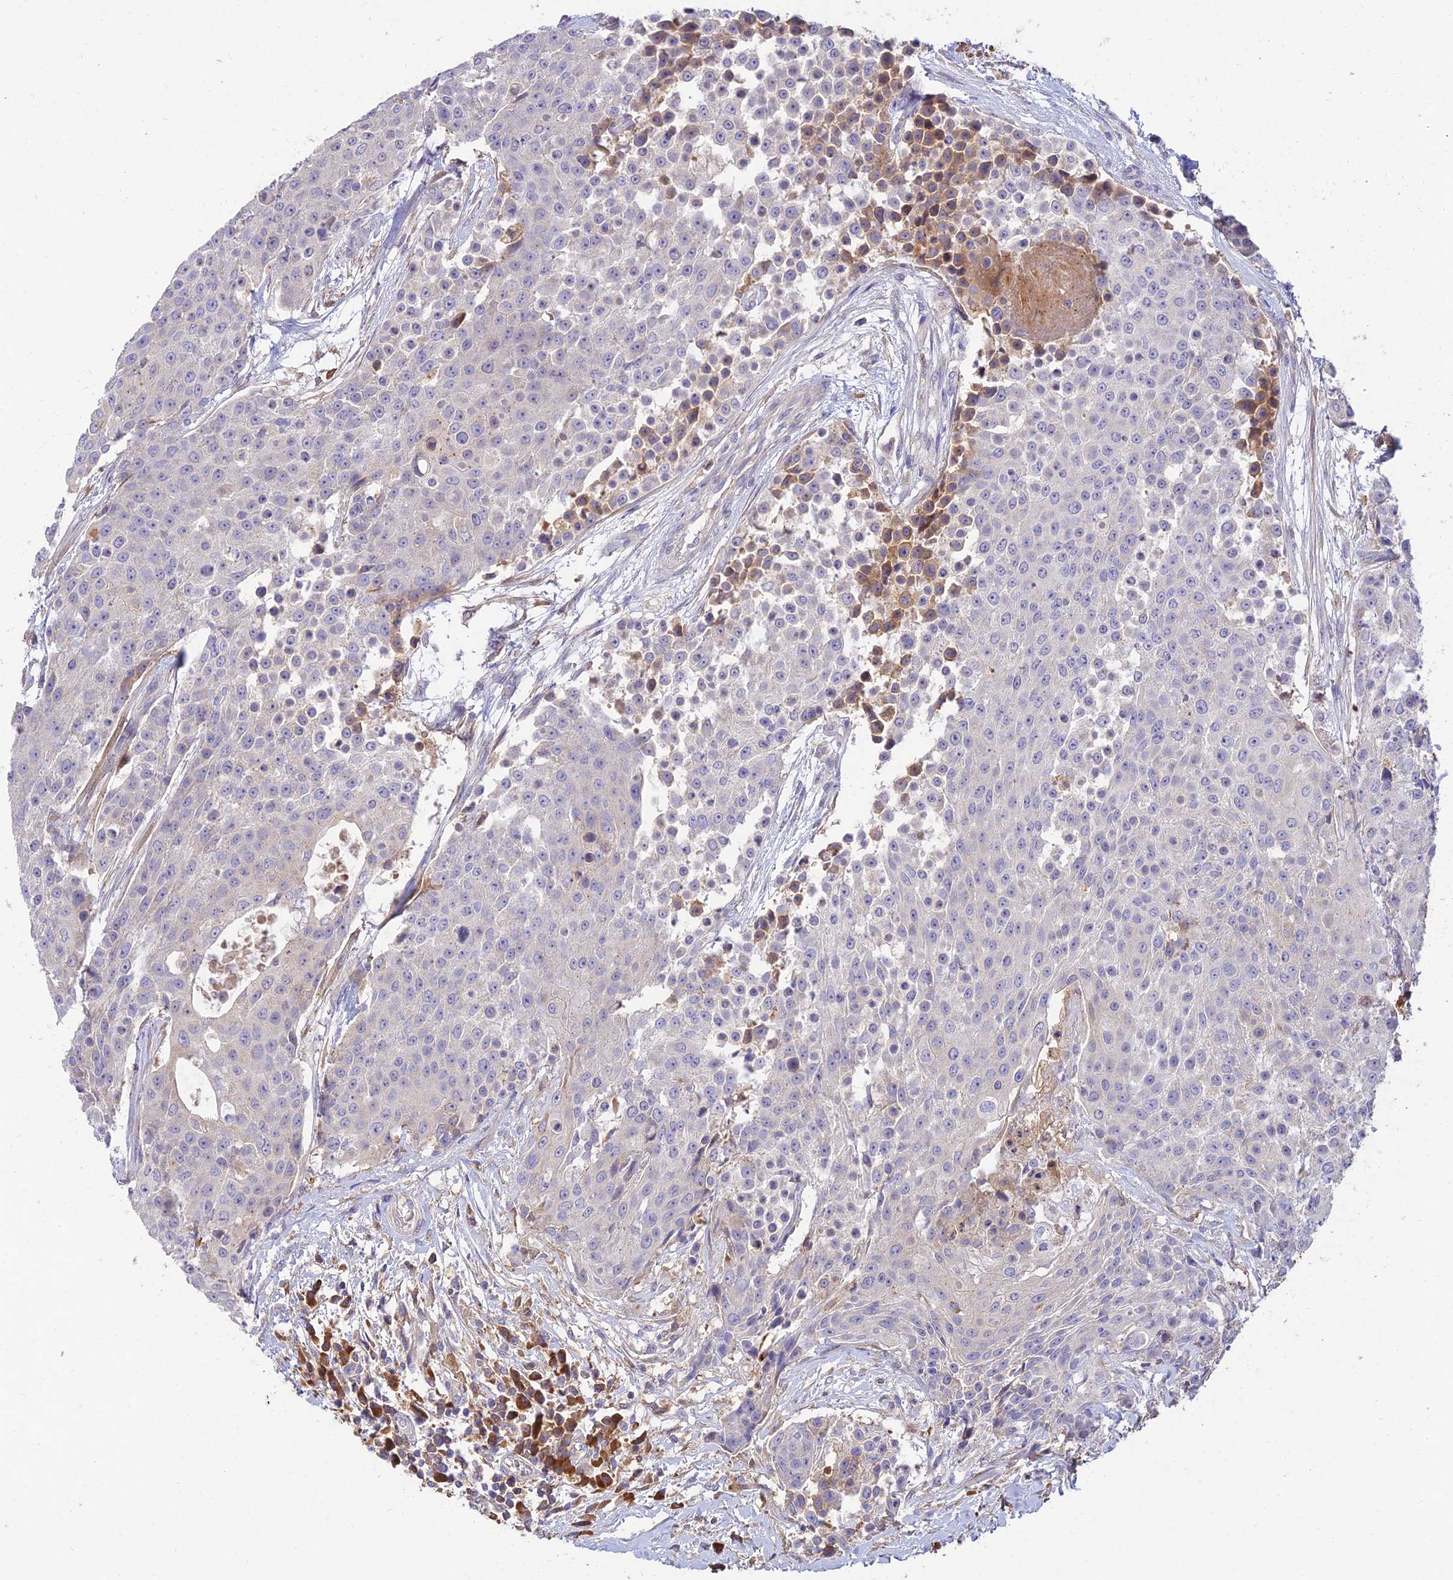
{"staining": {"intensity": "negative", "quantity": "none", "location": "none"}, "tissue": "urothelial cancer", "cell_type": "Tumor cells", "image_type": "cancer", "snomed": [{"axis": "morphology", "description": "Urothelial carcinoma, High grade"}, {"axis": "topography", "description": "Urinary bladder"}], "caption": "Urothelial cancer was stained to show a protein in brown. There is no significant staining in tumor cells. (IHC, brightfield microscopy, high magnification).", "gene": "ACSM5", "patient": {"sex": "female", "age": 63}}